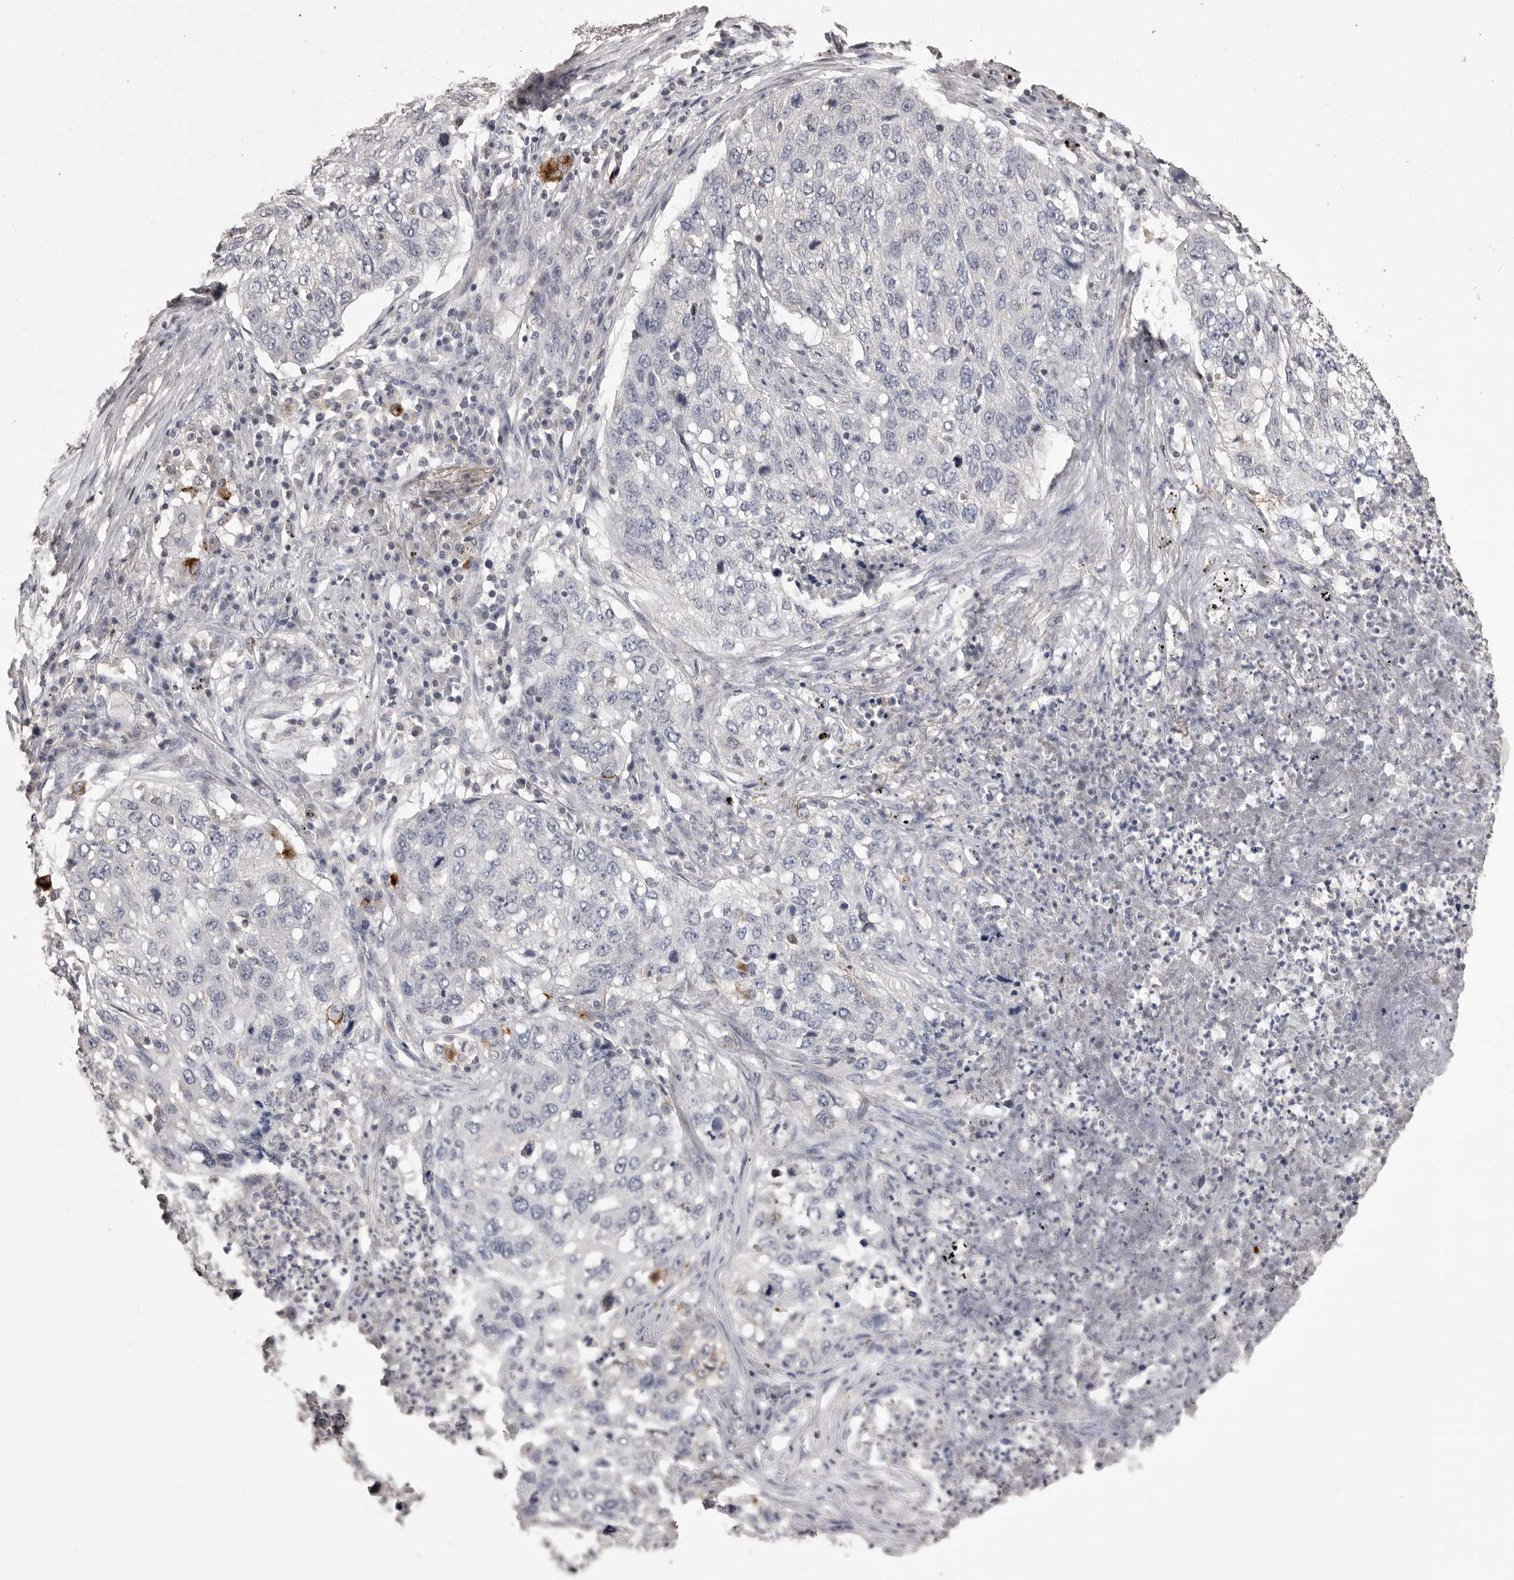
{"staining": {"intensity": "negative", "quantity": "none", "location": "none"}, "tissue": "lung cancer", "cell_type": "Tumor cells", "image_type": "cancer", "snomed": [{"axis": "morphology", "description": "Squamous cell carcinoma, NOS"}, {"axis": "topography", "description": "Lung"}], "caption": "DAB (3,3'-diaminobenzidine) immunohistochemical staining of lung cancer displays no significant positivity in tumor cells.", "gene": "MMP7", "patient": {"sex": "female", "age": 63}}